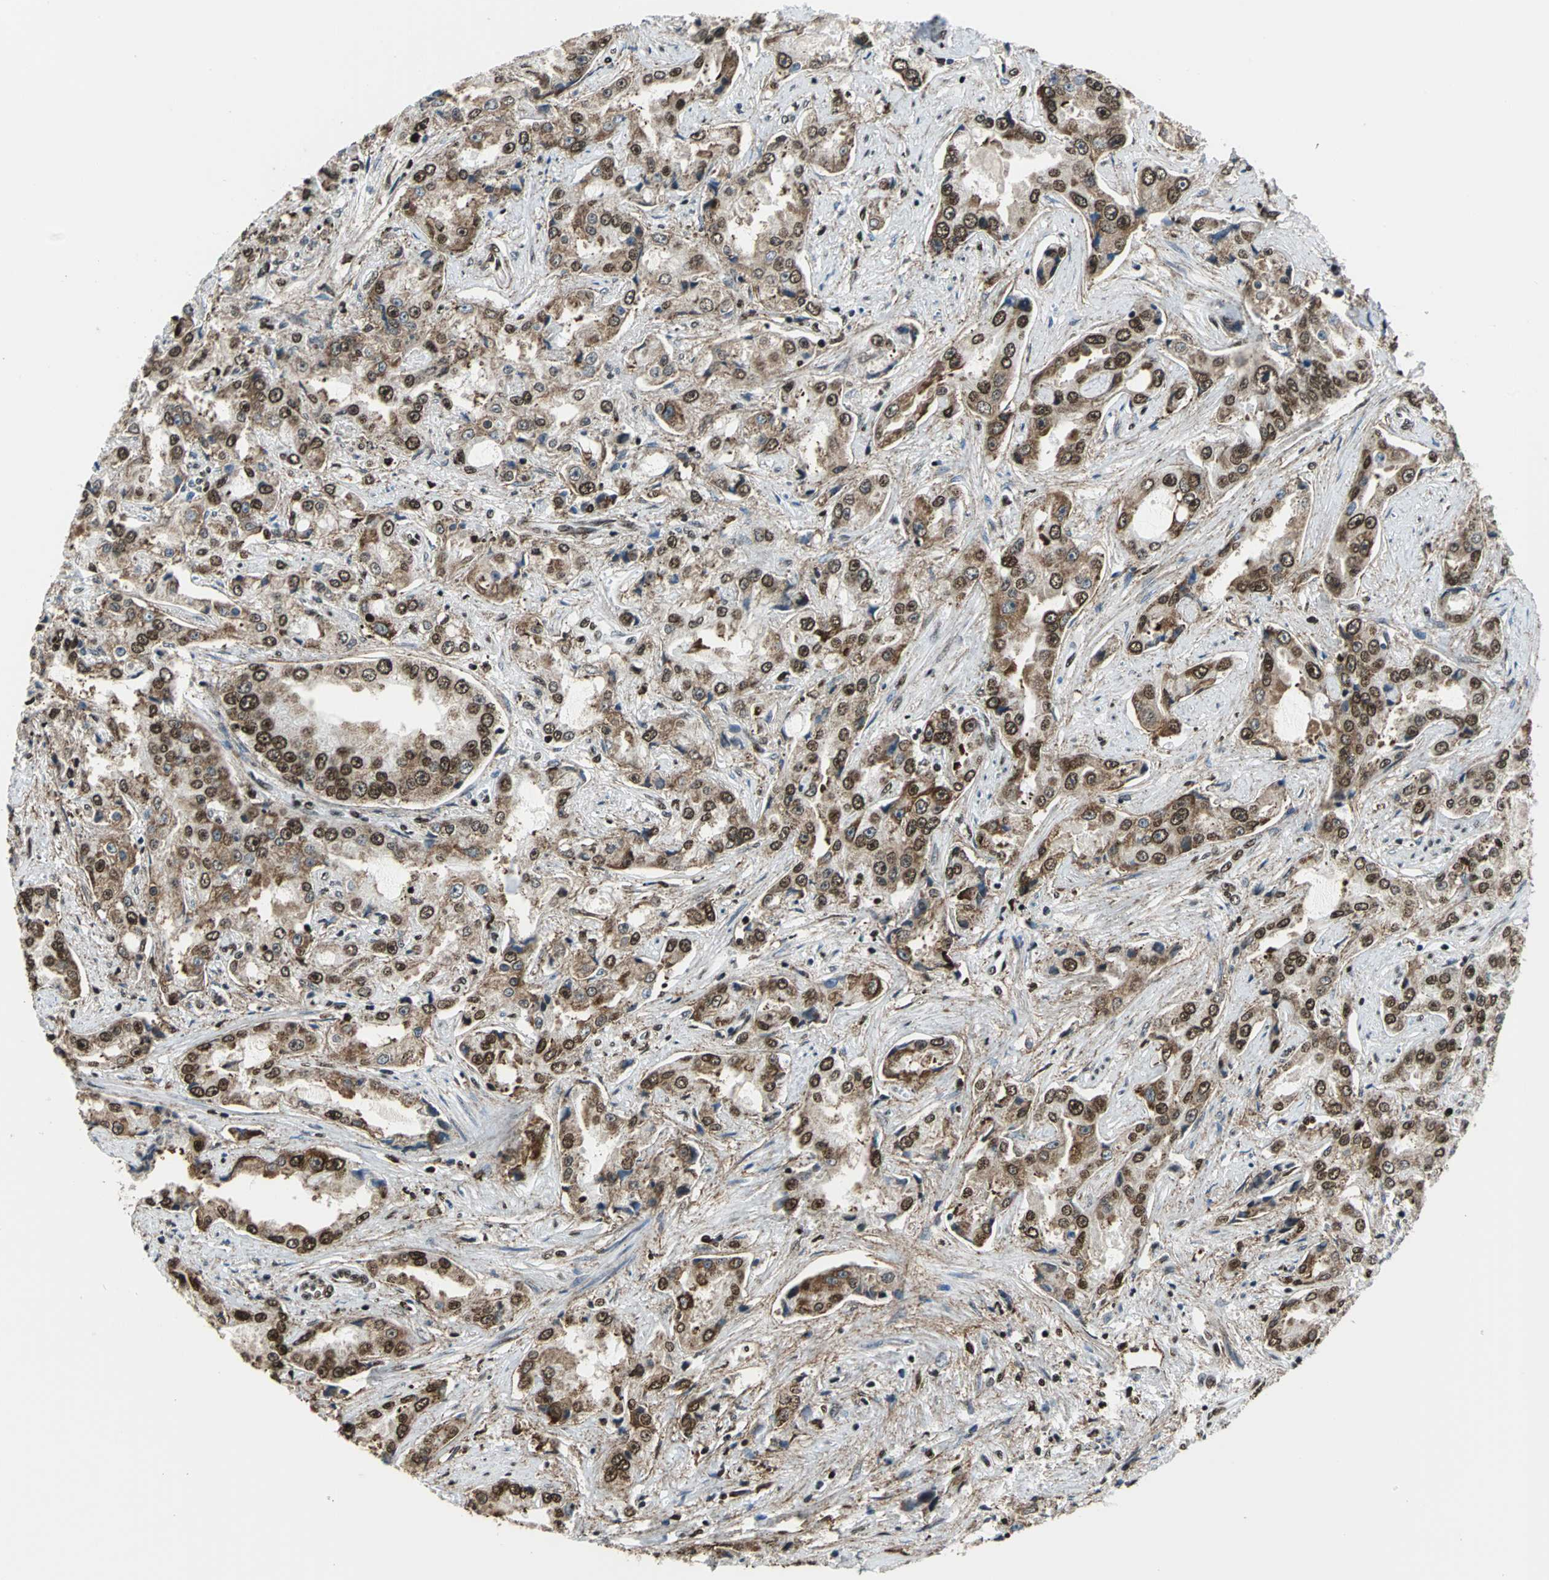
{"staining": {"intensity": "moderate", "quantity": ">75%", "location": "cytoplasmic/membranous,nuclear"}, "tissue": "prostate cancer", "cell_type": "Tumor cells", "image_type": "cancer", "snomed": [{"axis": "morphology", "description": "Adenocarcinoma, High grade"}, {"axis": "topography", "description": "Prostate"}], "caption": "Immunohistochemical staining of prostate adenocarcinoma (high-grade) exhibits moderate cytoplasmic/membranous and nuclear protein positivity in about >75% of tumor cells. Using DAB (3,3'-diaminobenzidine) (brown) and hematoxylin (blue) stains, captured at high magnification using brightfield microscopy.", "gene": "APEX1", "patient": {"sex": "male", "age": 73}}